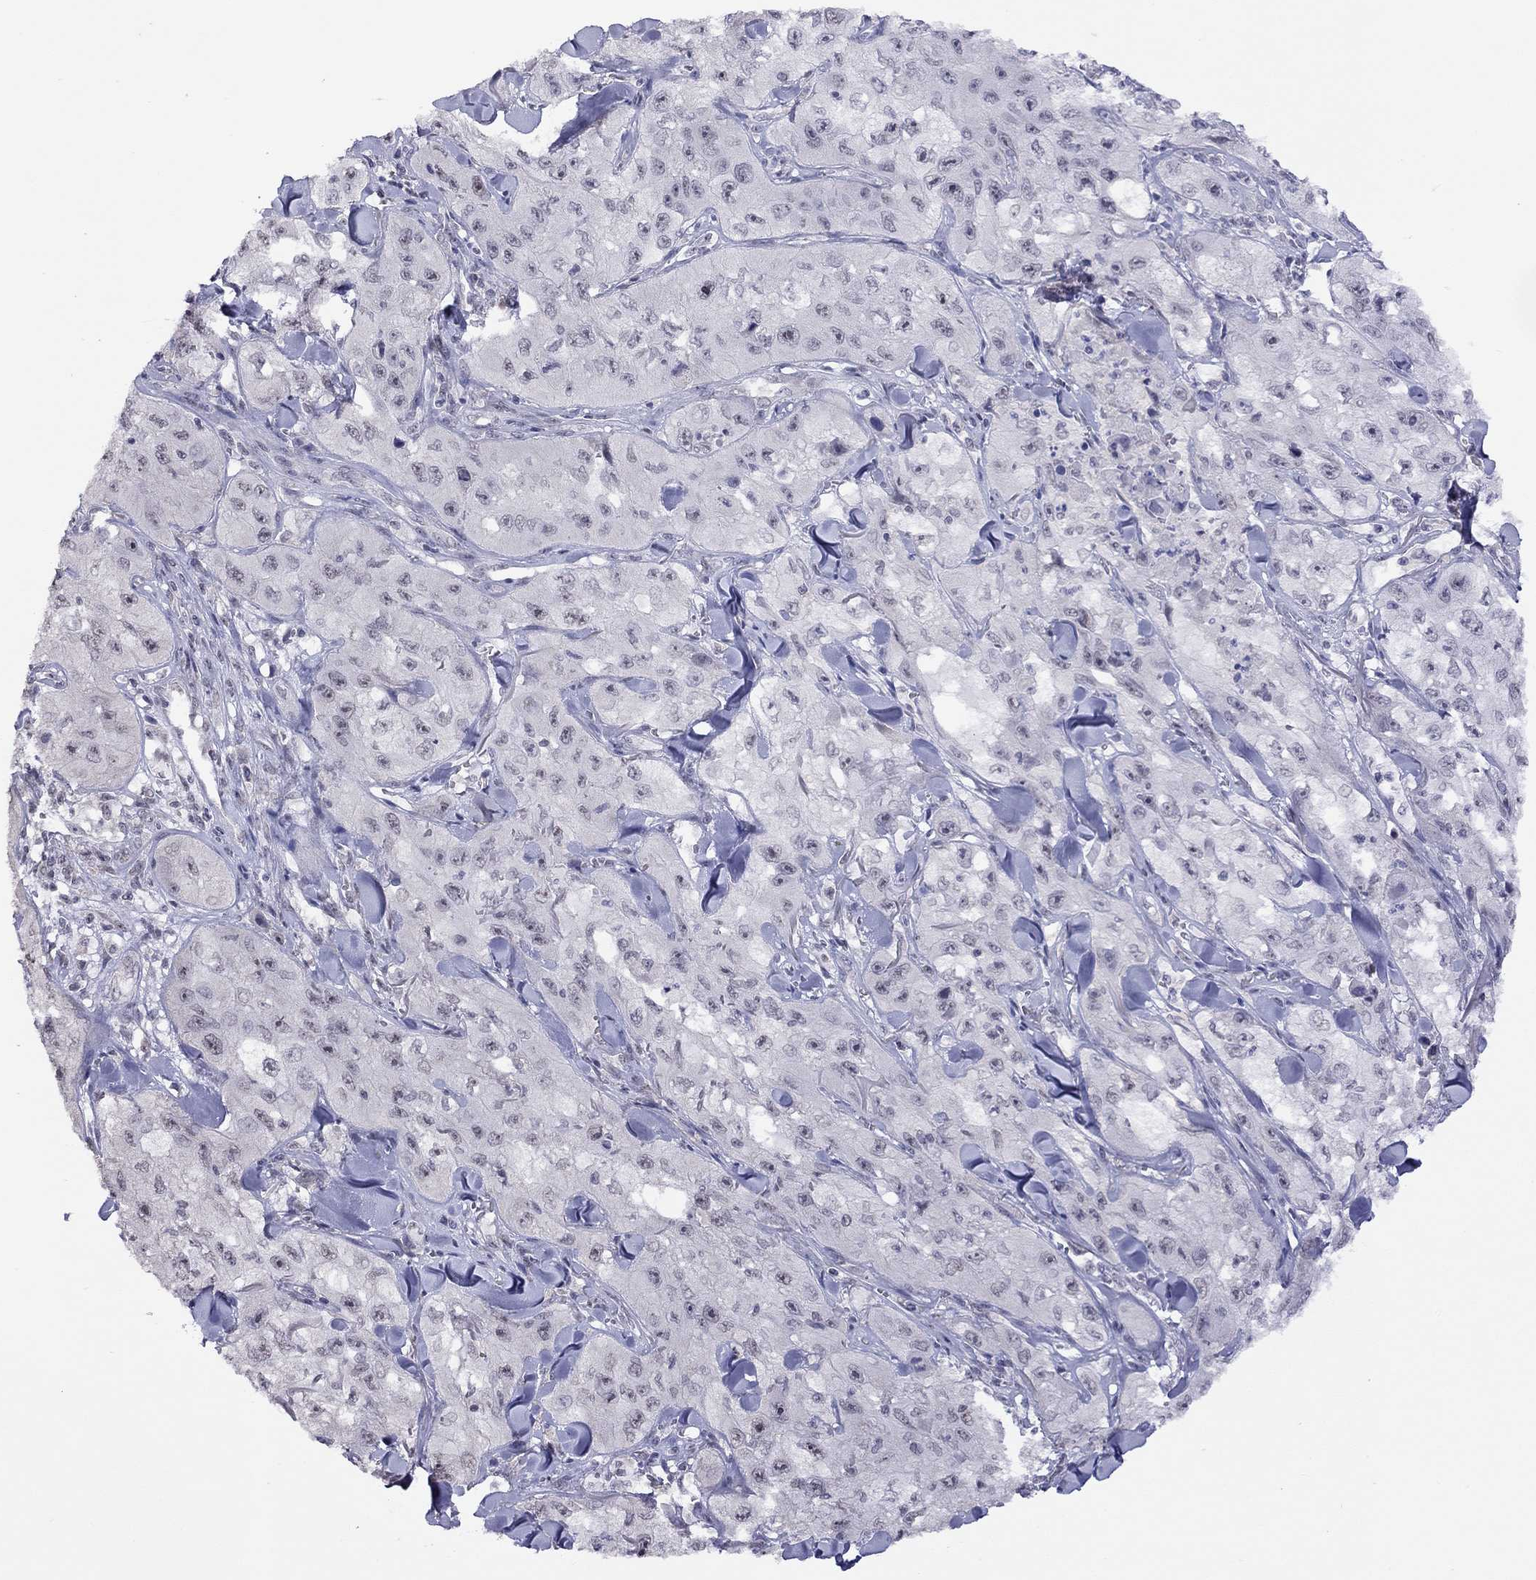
{"staining": {"intensity": "negative", "quantity": "none", "location": "none"}, "tissue": "skin cancer", "cell_type": "Tumor cells", "image_type": "cancer", "snomed": [{"axis": "morphology", "description": "Squamous cell carcinoma, NOS"}, {"axis": "topography", "description": "Skin"}, {"axis": "topography", "description": "Subcutis"}], "caption": "A high-resolution micrograph shows IHC staining of squamous cell carcinoma (skin), which displays no significant staining in tumor cells. (DAB immunohistochemistry (IHC) with hematoxylin counter stain).", "gene": "HES5", "patient": {"sex": "male", "age": 73}}